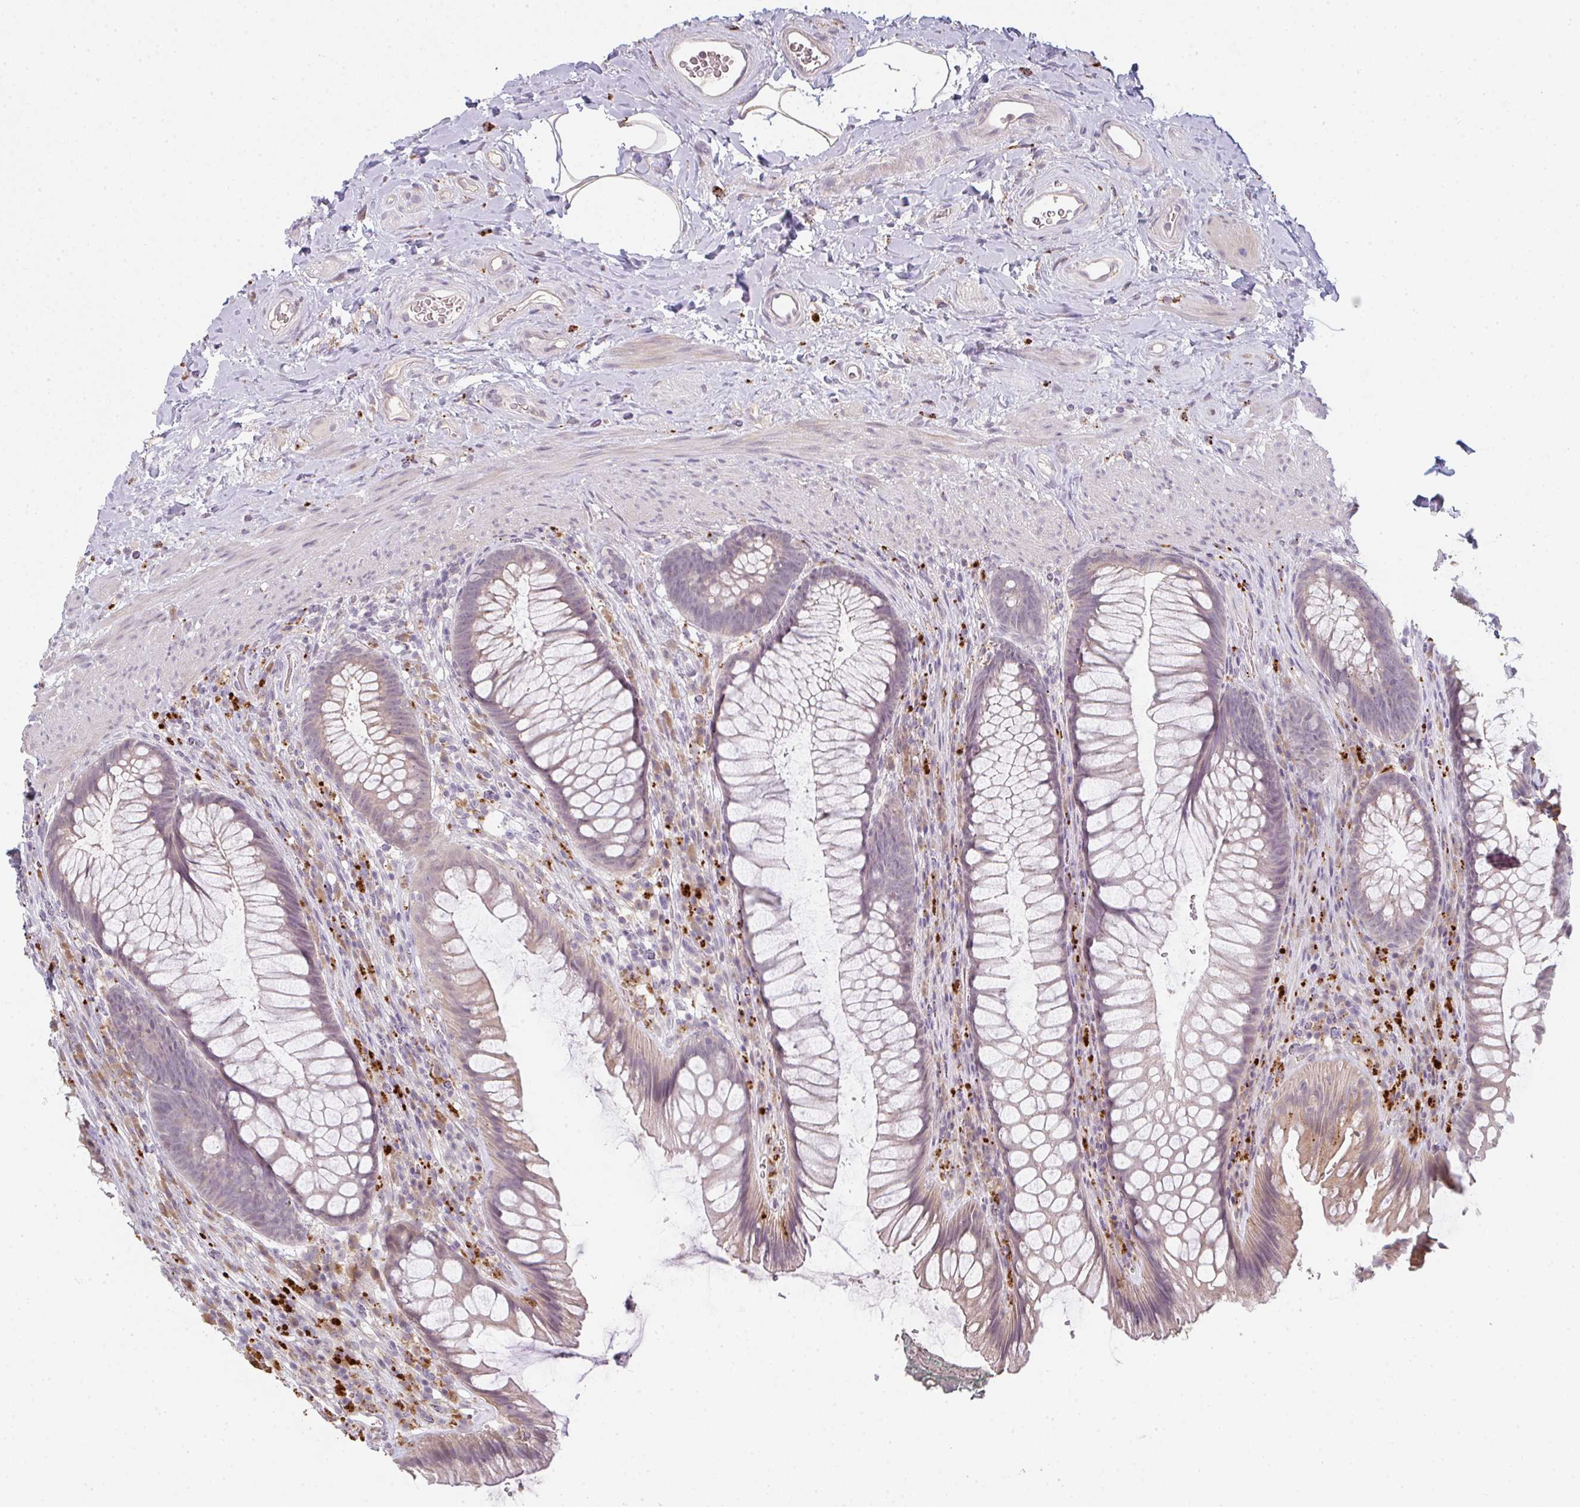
{"staining": {"intensity": "weak", "quantity": "<25%", "location": "cytoplasmic/membranous"}, "tissue": "rectum", "cell_type": "Glandular cells", "image_type": "normal", "snomed": [{"axis": "morphology", "description": "Normal tissue, NOS"}, {"axis": "topography", "description": "Rectum"}], "caption": "Human rectum stained for a protein using immunohistochemistry displays no positivity in glandular cells.", "gene": "TMEM237", "patient": {"sex": "male", "age": 53}}